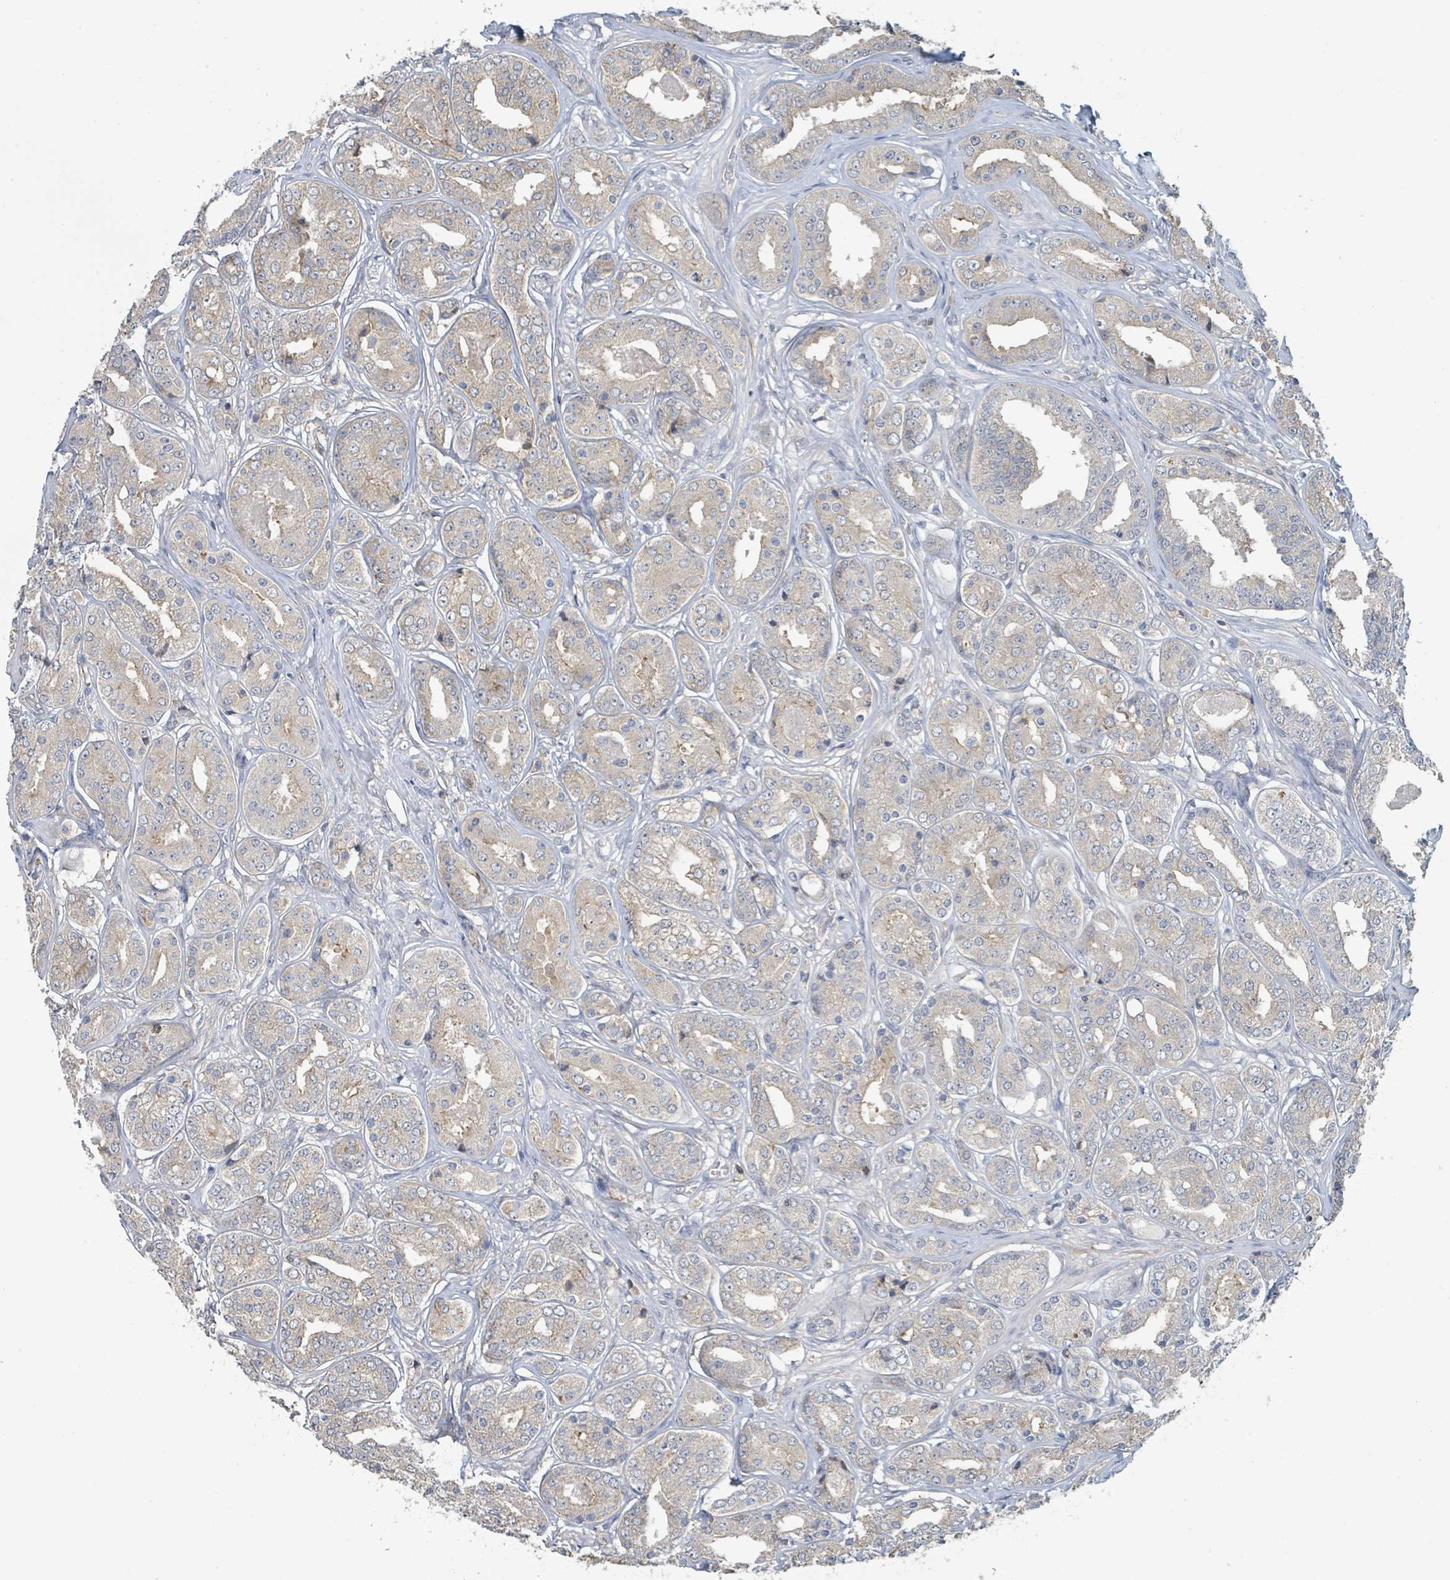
{"staining": {"intensity": "weak", "quantity": "25%-75%", "location": "cytoplasmic/membranous"}, "tissue": "prostate cancer", "cell_type": "Tumor cells", "image_type": "cancer", "snomed": [{"axis": "morphology", "description": "Adenocarcinoma, High grade"}, {"axis": "topography", "description": "Prostate"}], "caption": "The histopathology image displays staining of prostate cancer (high-grade adenocarcinoma), revealing weak cytoplasmic/membranous protein expression (brown color) within tumor cells. (IHC, brightfield microscopy, high magnification).", "gene": "LRRC42", "patient": {"sex": "male", "age": 63}}